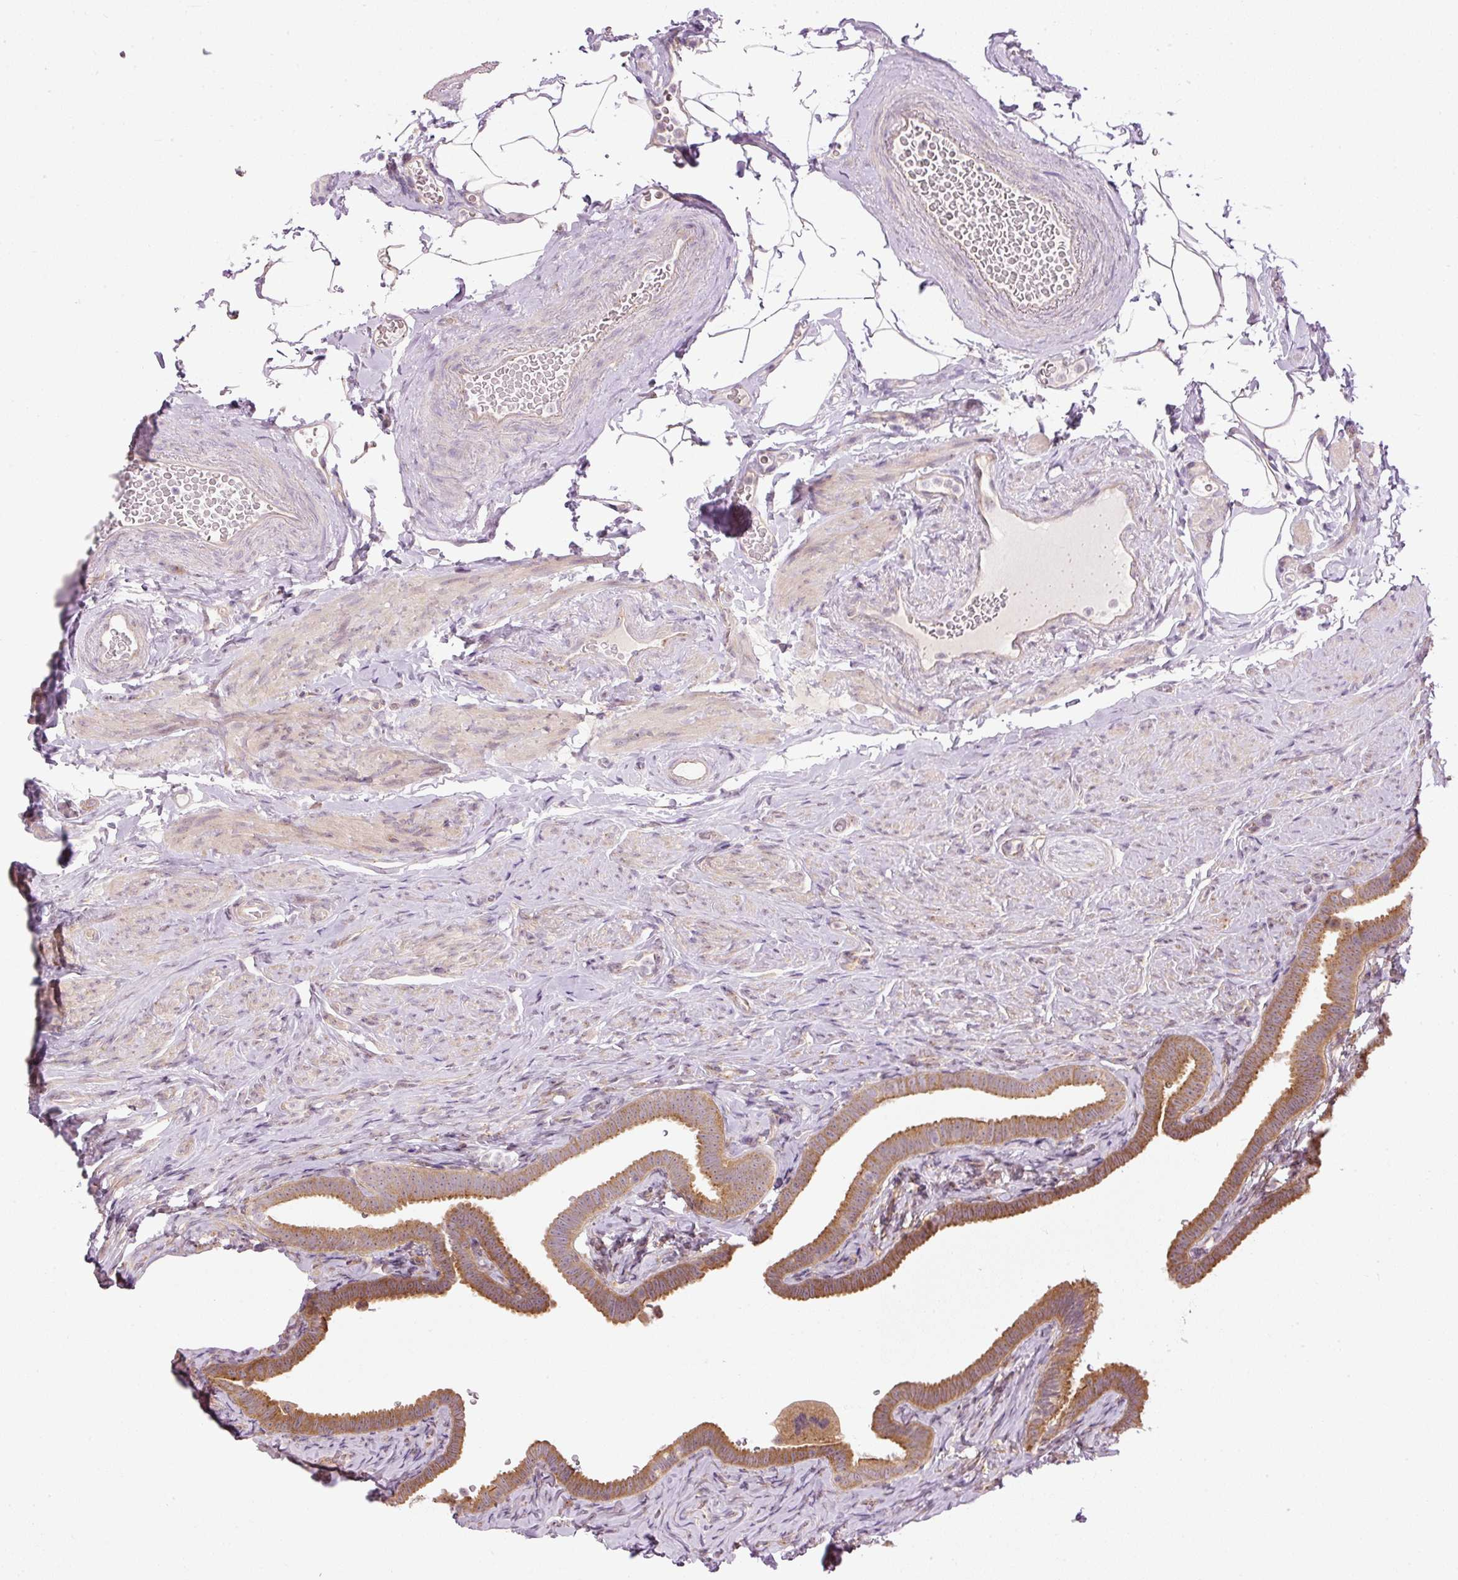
{"staining": {"intensity": "moderate", "quantity": ">75%", "location": "cytoplasmic/membranous"}, "tissue": "fallopian tube", "cell_type": "Glandular cells", "image_type": "normal", "snomed": [{"axis": "morphology", "description": "Normal tissue, NOS"}, {"axis": "topography", "description": "Fallopian tube"}], "caption": "High-magnification brightfield microscopy of unremarkable fallopian tube stained with DAB (3,3'-diaminobenzidine) (brown) and counterstained with hematoxylin (blue). glandular cells exhibit moderate cytoplasmic/membranous positivity is appreciated in approximately>75% of cells.", "gene": "MZT2A", "patient": {"sex": "female", "age": 69}}